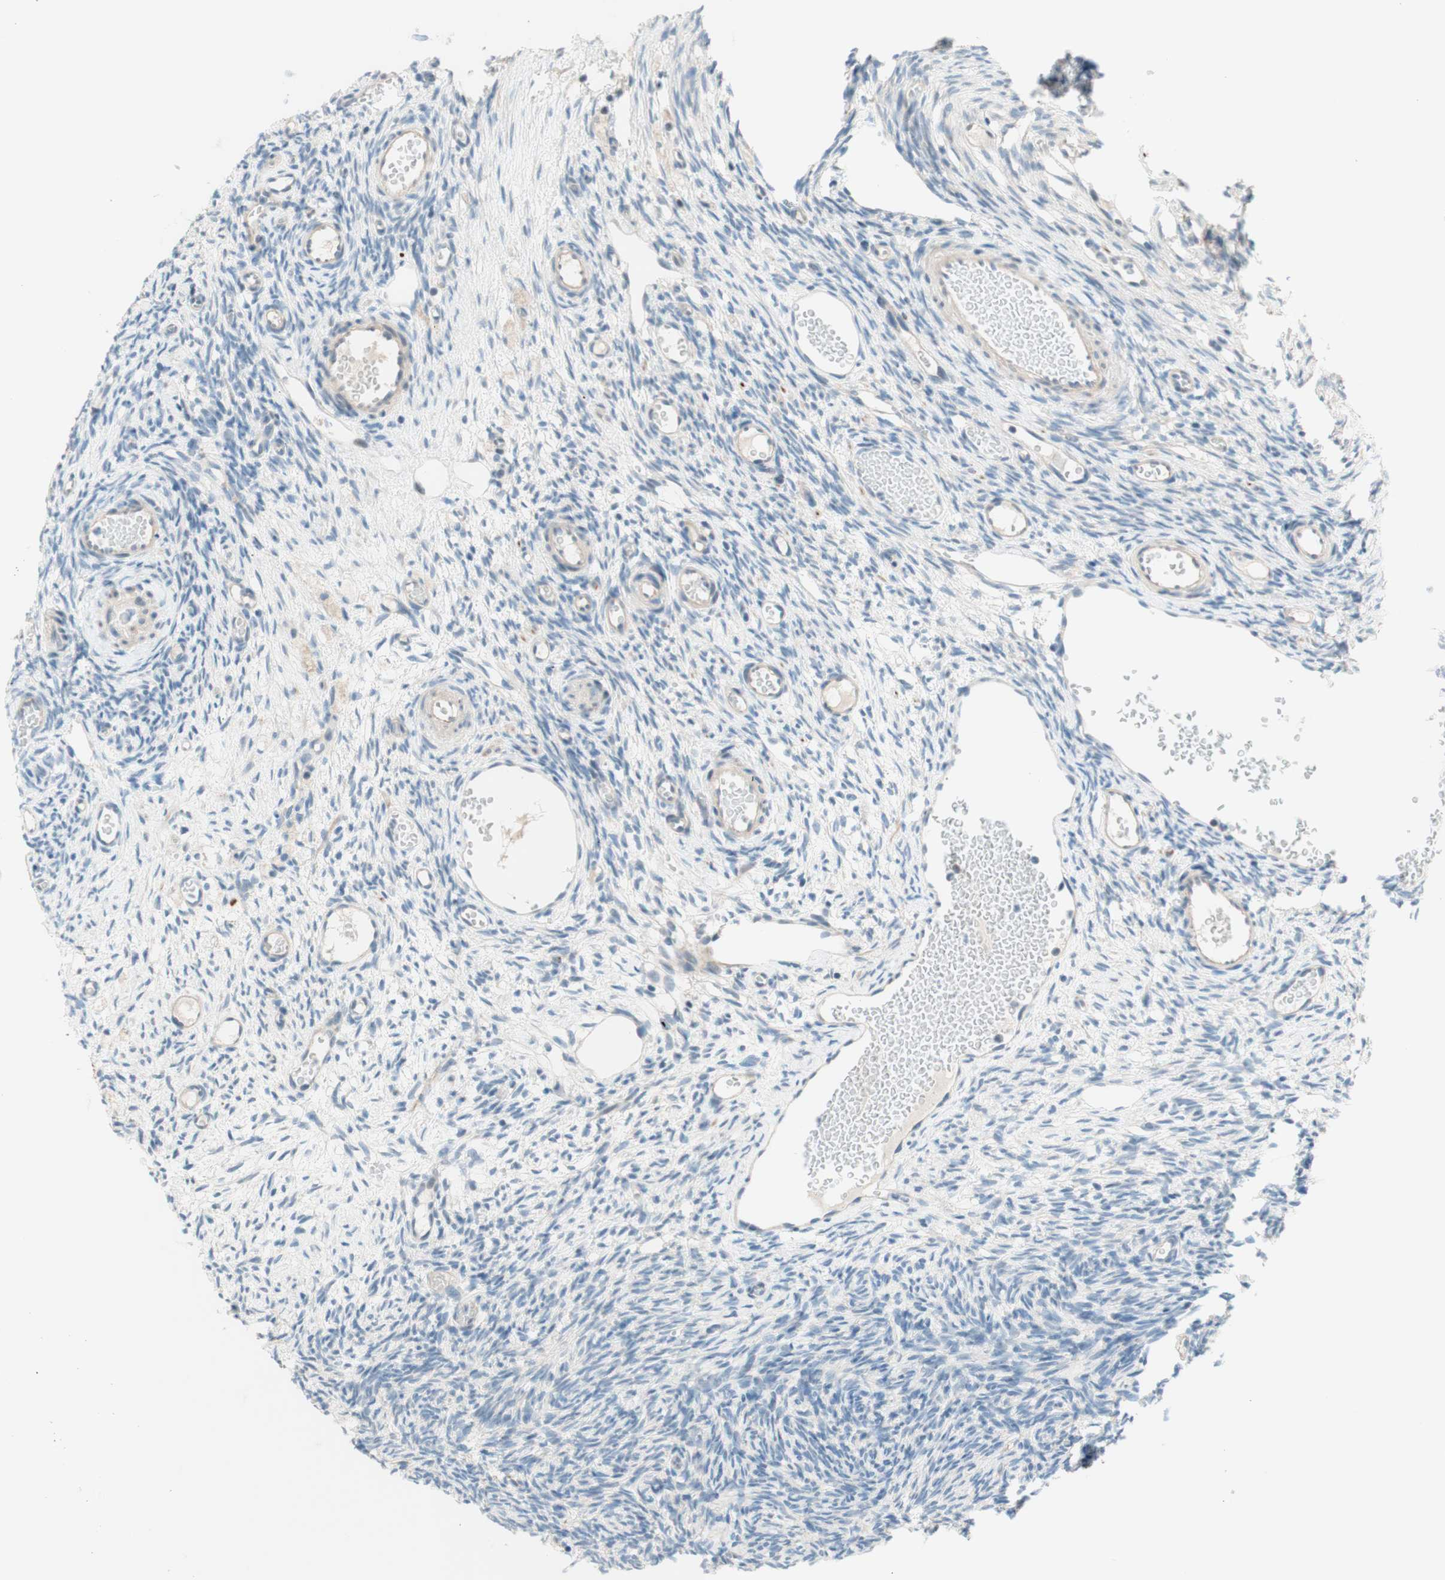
{"staining": {"intensity": "negative", "quantity": "none", "location": "none"}, "tissue": "ovary", "cell_type": "Ovarian stroma cells", "image_type": "normal", "snomed": [{"axis": "morphology", "description": "Normal tissue, NOS"}, {"axis": "topography", "description": "Ovary"}], "caption": "A high-resolution micrograph shows immunohistochemistry staining of benign ovary, which shows no significant staining in ovarian stroma cells.", "gene": "JPH1", "patient": {"sex": "female", "age": 35}}